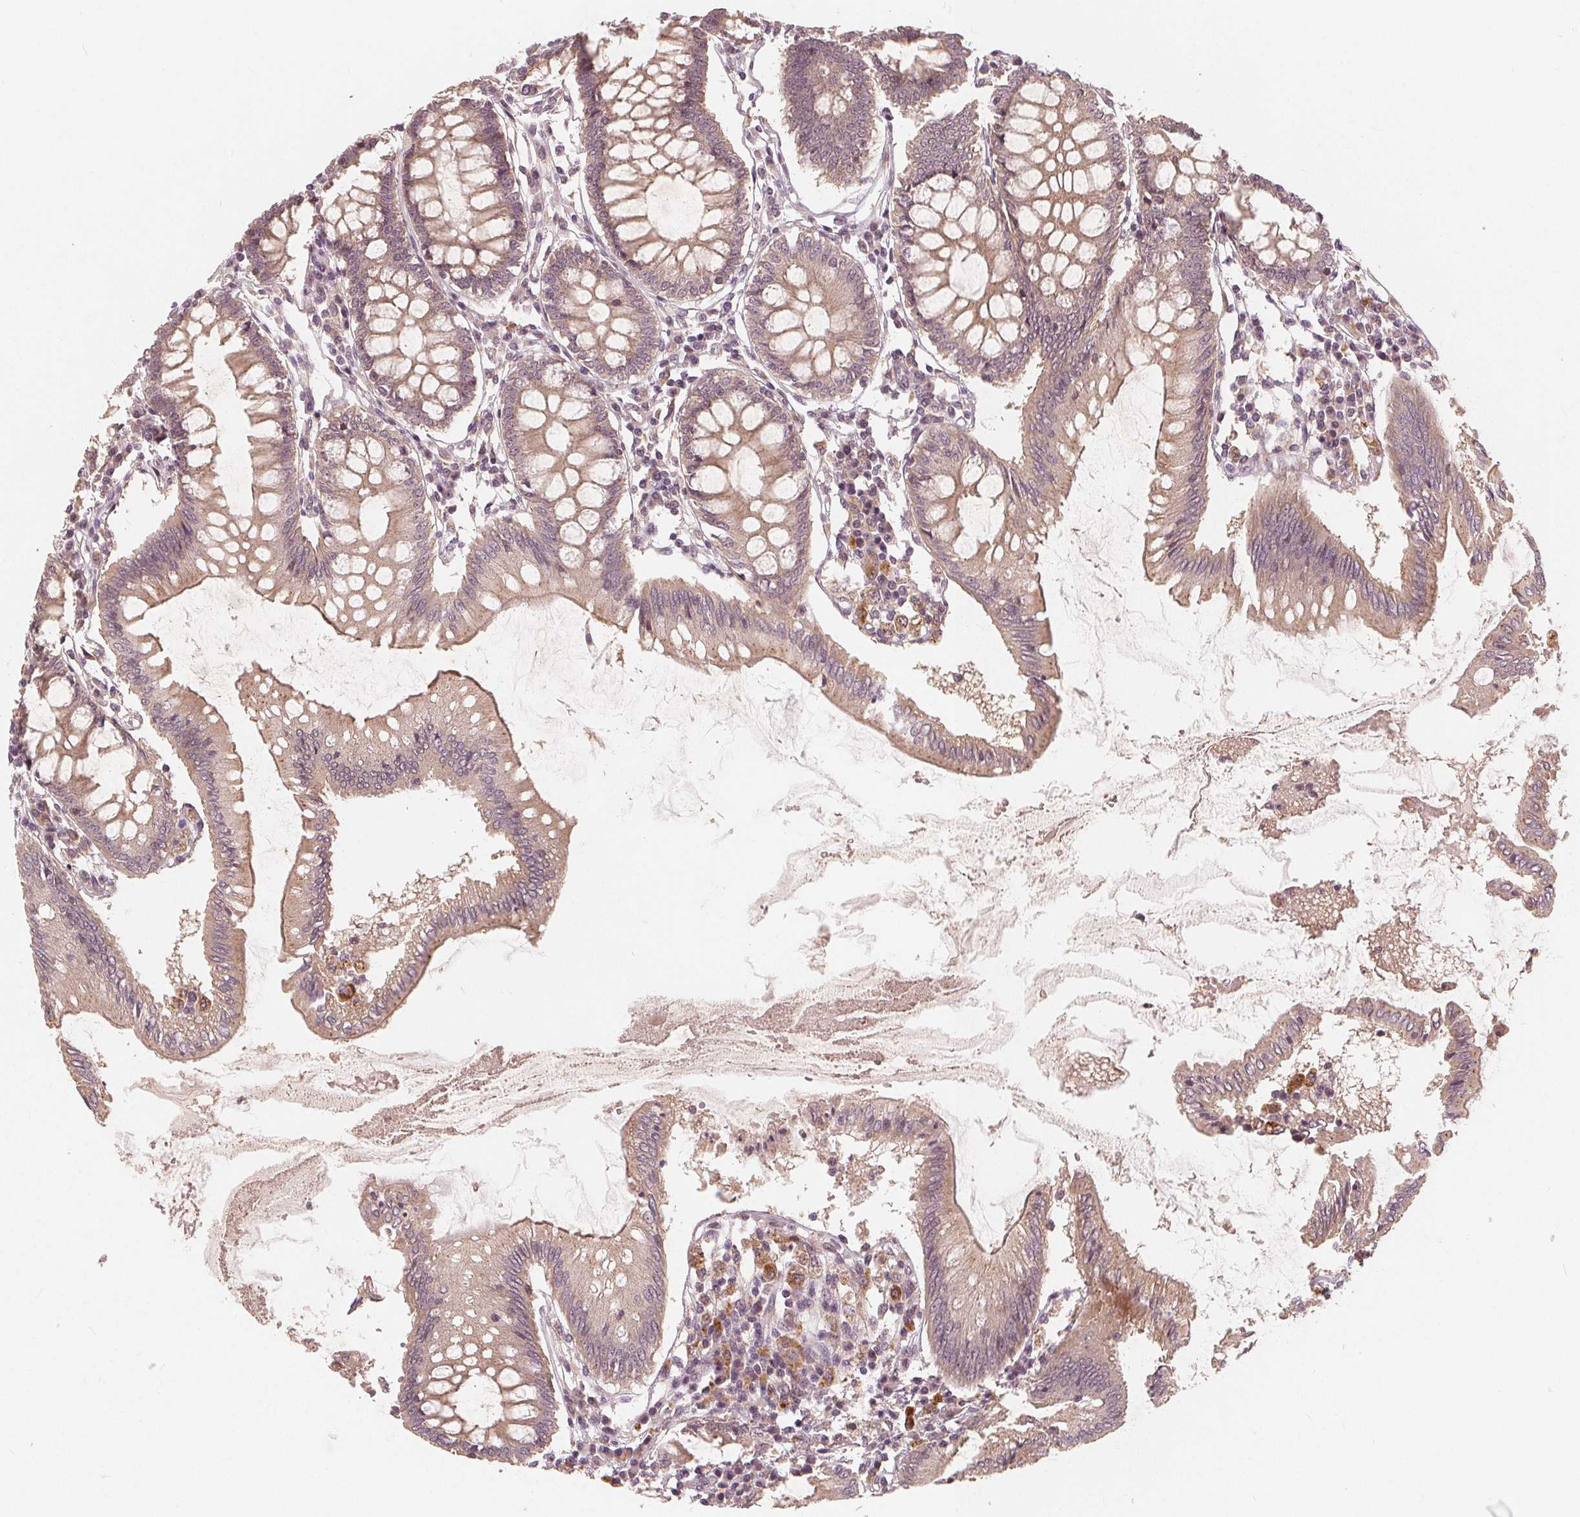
{"staining": {"intensity": "weak", "quantity": "<25%", "location": "cytoplasmic/membranous"}, "tissue": "colon", "cell_type": "Endothelial cells", "image_type": "normal", "snomed": [{"axis": "morphology", "description": "Normal tissue, NOS"}, {"axis": "morphology", "description": "Adenocarcinoma, NOS"}, {"axis": "topography", "description": "Colon"}], "caption": "Immunohistochemical staining of benign colon demonstrates no significant positivity in endothelial cells. (DAB (3,3'-diaminobenzidine) immunohistochemistry (IHC) visualized using brightfield microscopy, high magnification).", "gene": "SNX12", "patient": {"sex": "male", "age": 83}}